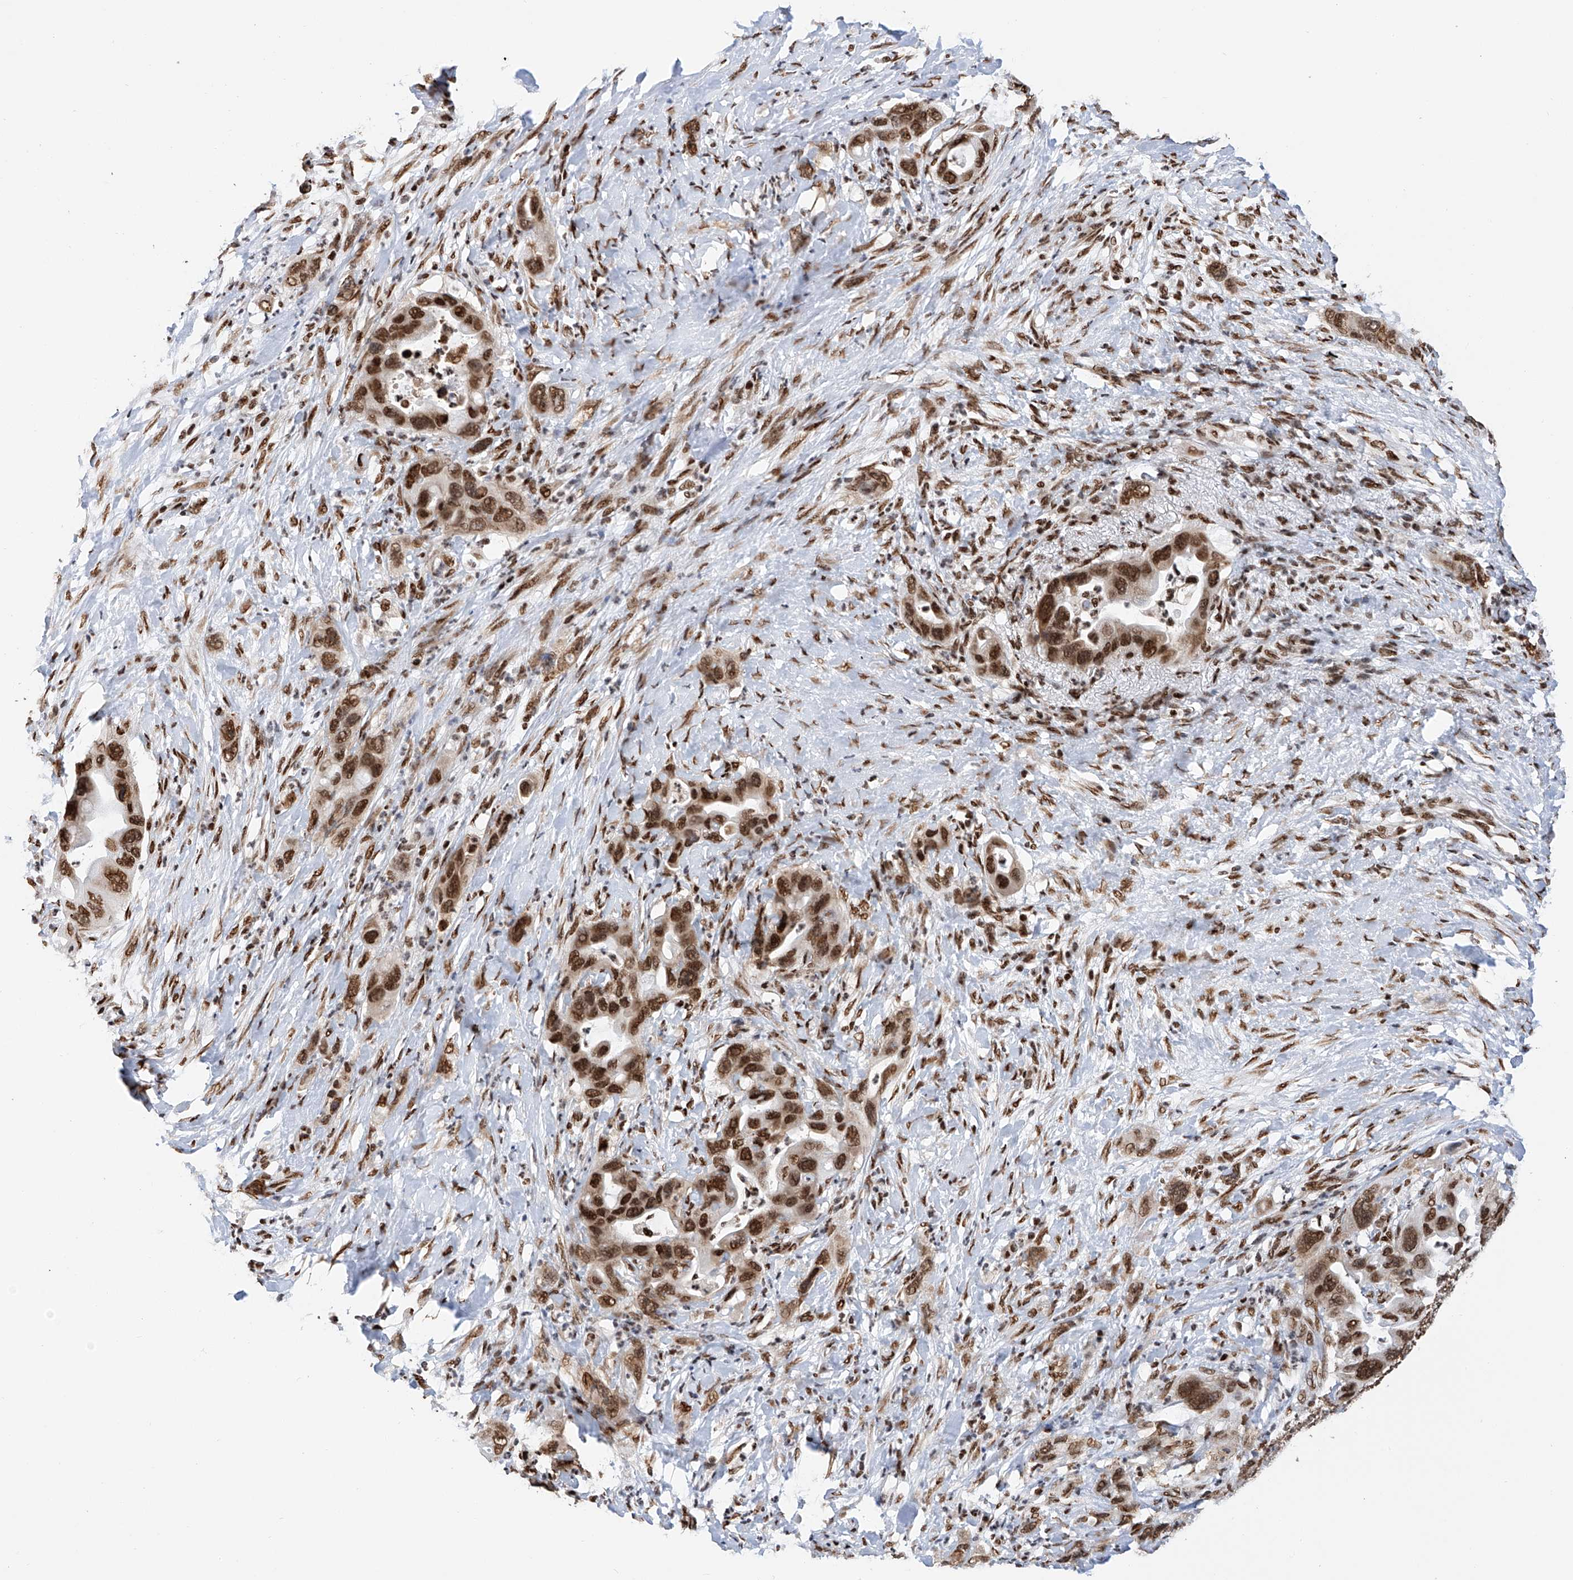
{"staining": {"intensity": "strong", "quantity": ">75%", "location": "nuclear"}, "tissue": "pancreatic cancer", "cell_type": "Tumor cells", "image_type": "cancer", "snomed": [{"axis": "morphology", "description": "Adenocarcinoma, NOS"}, {"axis": "topography", "description": "Pancreas"}], "caption": "DAB immunohistochemical staining of human adenocarcinoma (pancreatic) demonstrates strong nuclear protein positivity in approximately >75% of tumor cells.", "gene": "SRSF6", "patient": {"sex": "female", "age": 71}}